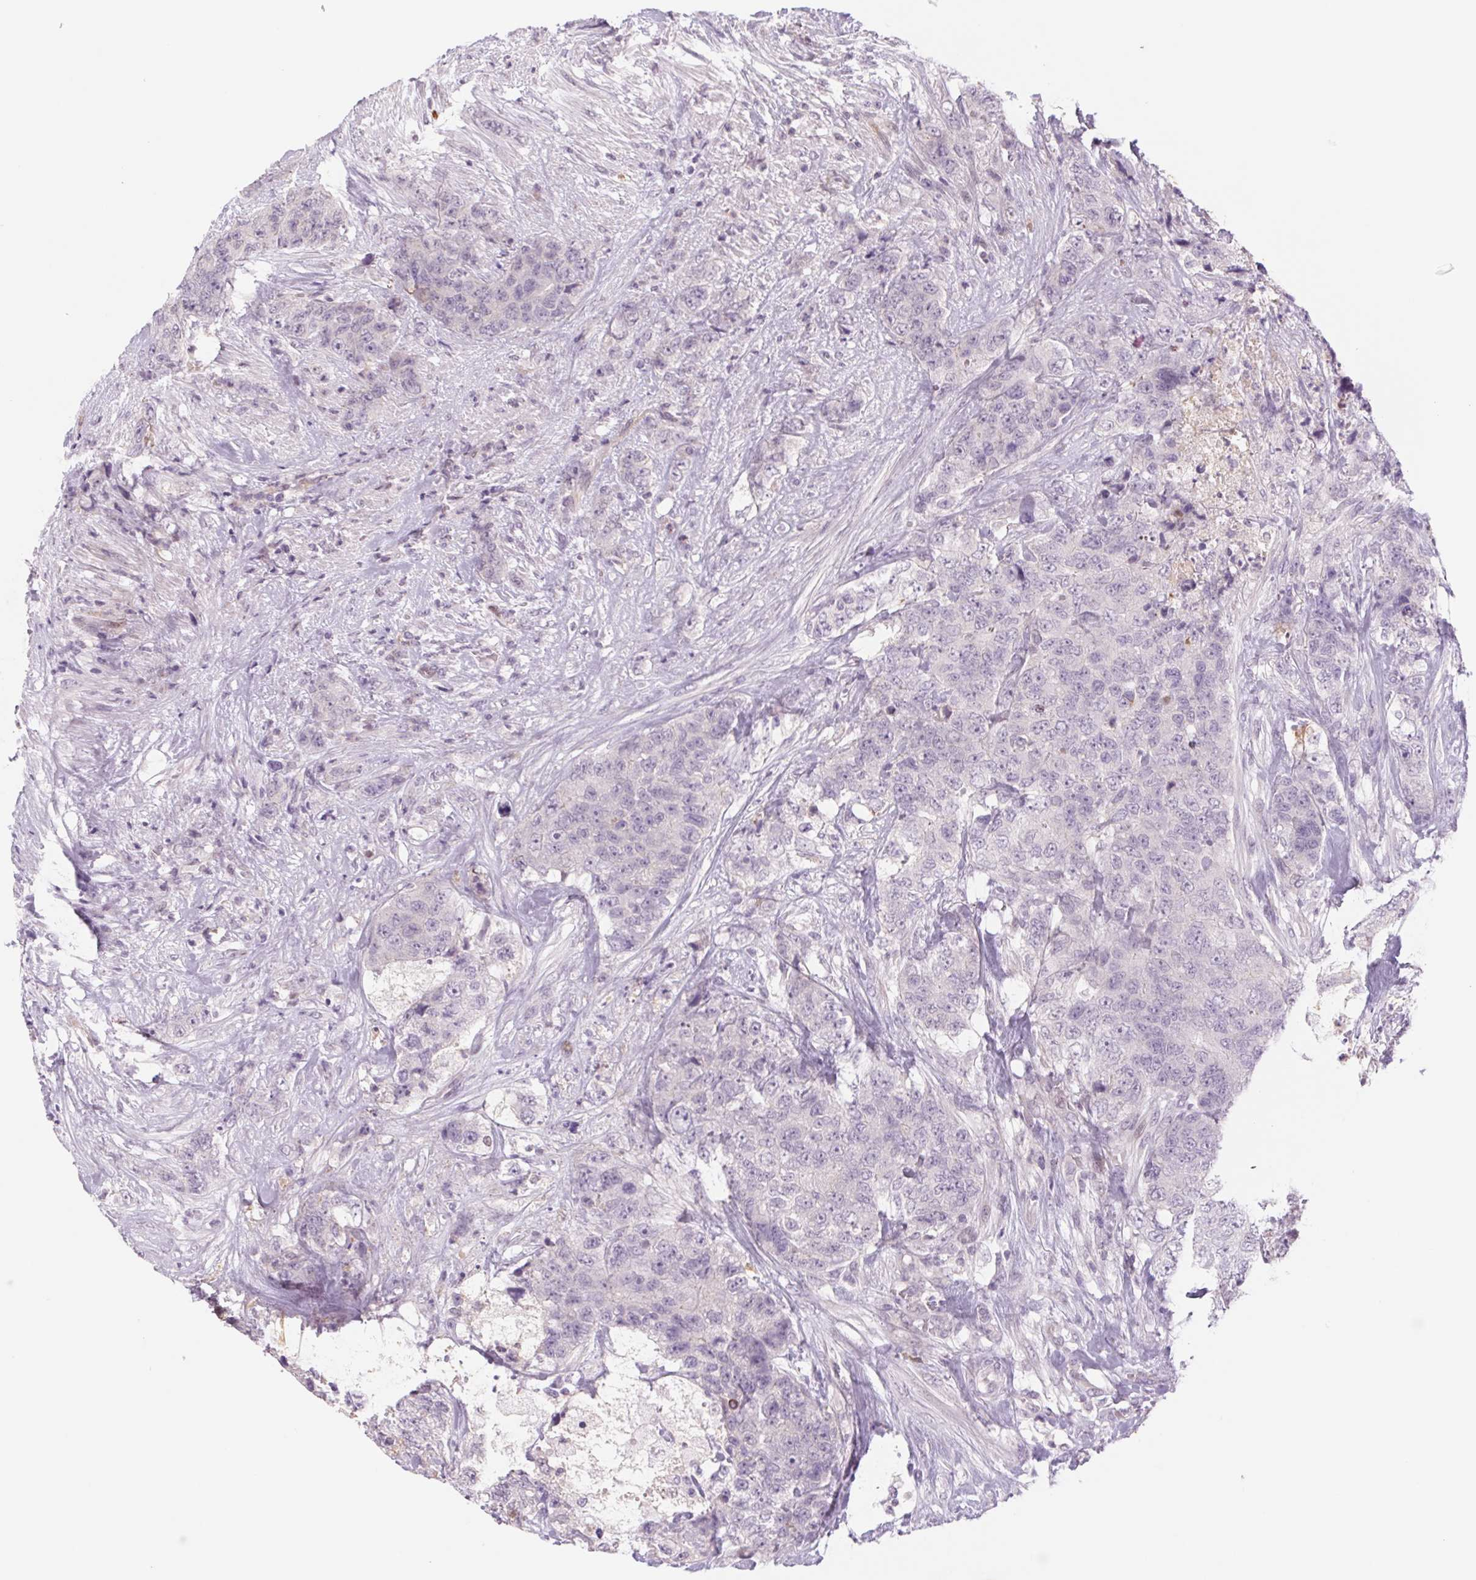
{"staining": {"intensity": "negative", "quantity": "none", "location": "none"}, "tissue": "urothelial cancer", "cell_type": "Tumor cells", "image_type": "cancer", "snomed": [{"axis": "morphology", "description": "Urothelial carcinoma, High grade"}, {"axis": "topography", "description": "Urinary bladder"}], "caption": "Immunohistochemical staining of human urothelial cancer reveals no significant positivity in tumor cells.", "gene": "KRT1", "patient": {"sex": "female", "age": 78}}